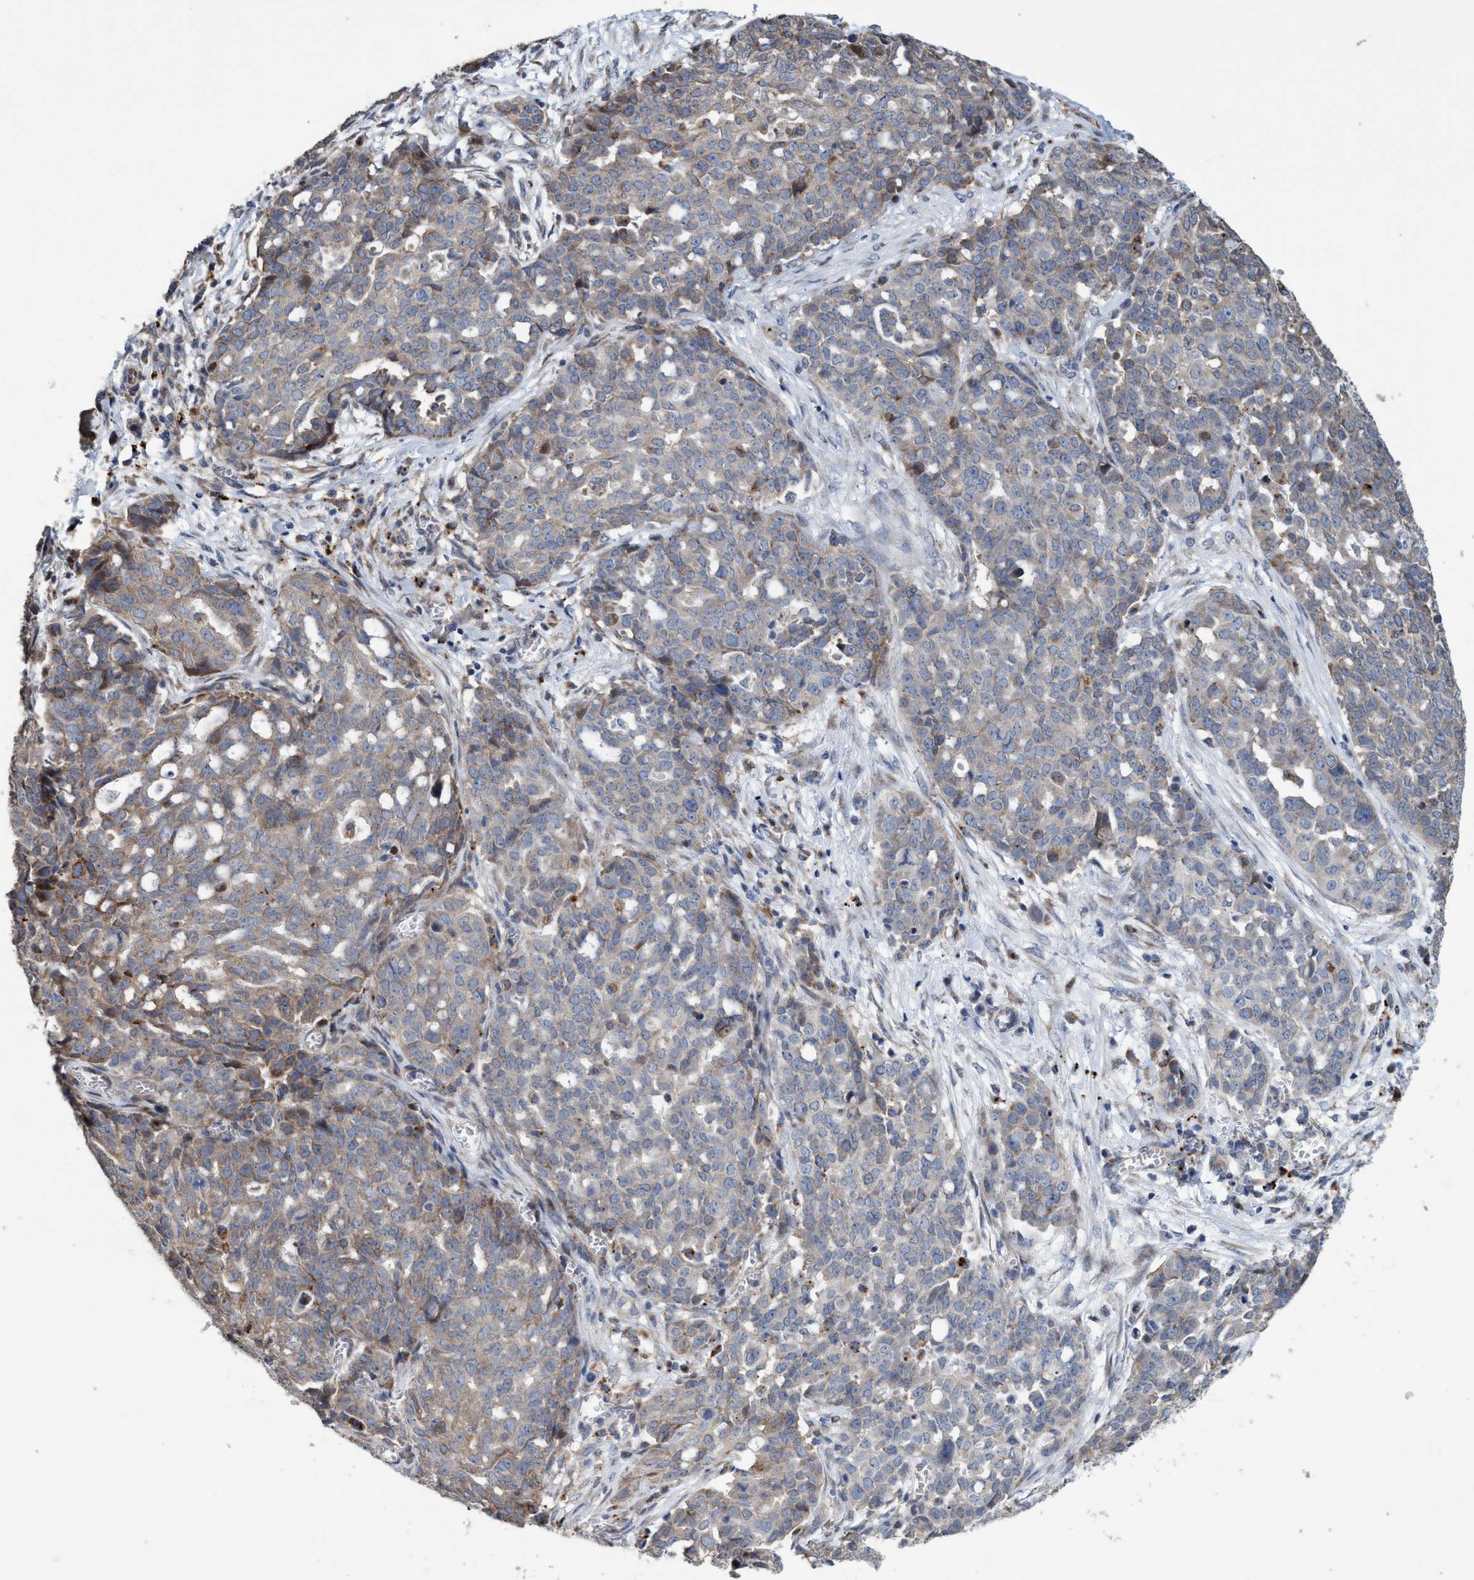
{"staining": {"intensity": "moderate", "quantity": "25%-75%", "location": "cytoplasmic/membranous"}, "tissue": "ovarian cancer", "cell_type": "Tumor cells", "image_type": "cancer", "snomed": [{"axis": "morphology", "description": "Cystadenocarcinoma, serous, NOS"}, {"axis": "topography", "description": "Soft tissue"}, {"axis": "topography", "description": "Ovary"}], "caption": "Serous cystadenocarcinoma (ovarian) stained for a protein (brown) demonstrates moderate cytoplasmic/membranous positive positivity in about 25%-75% of tumor cells.", "gene": "BBS9", "patient": {"sex": "female", "age": 57}}